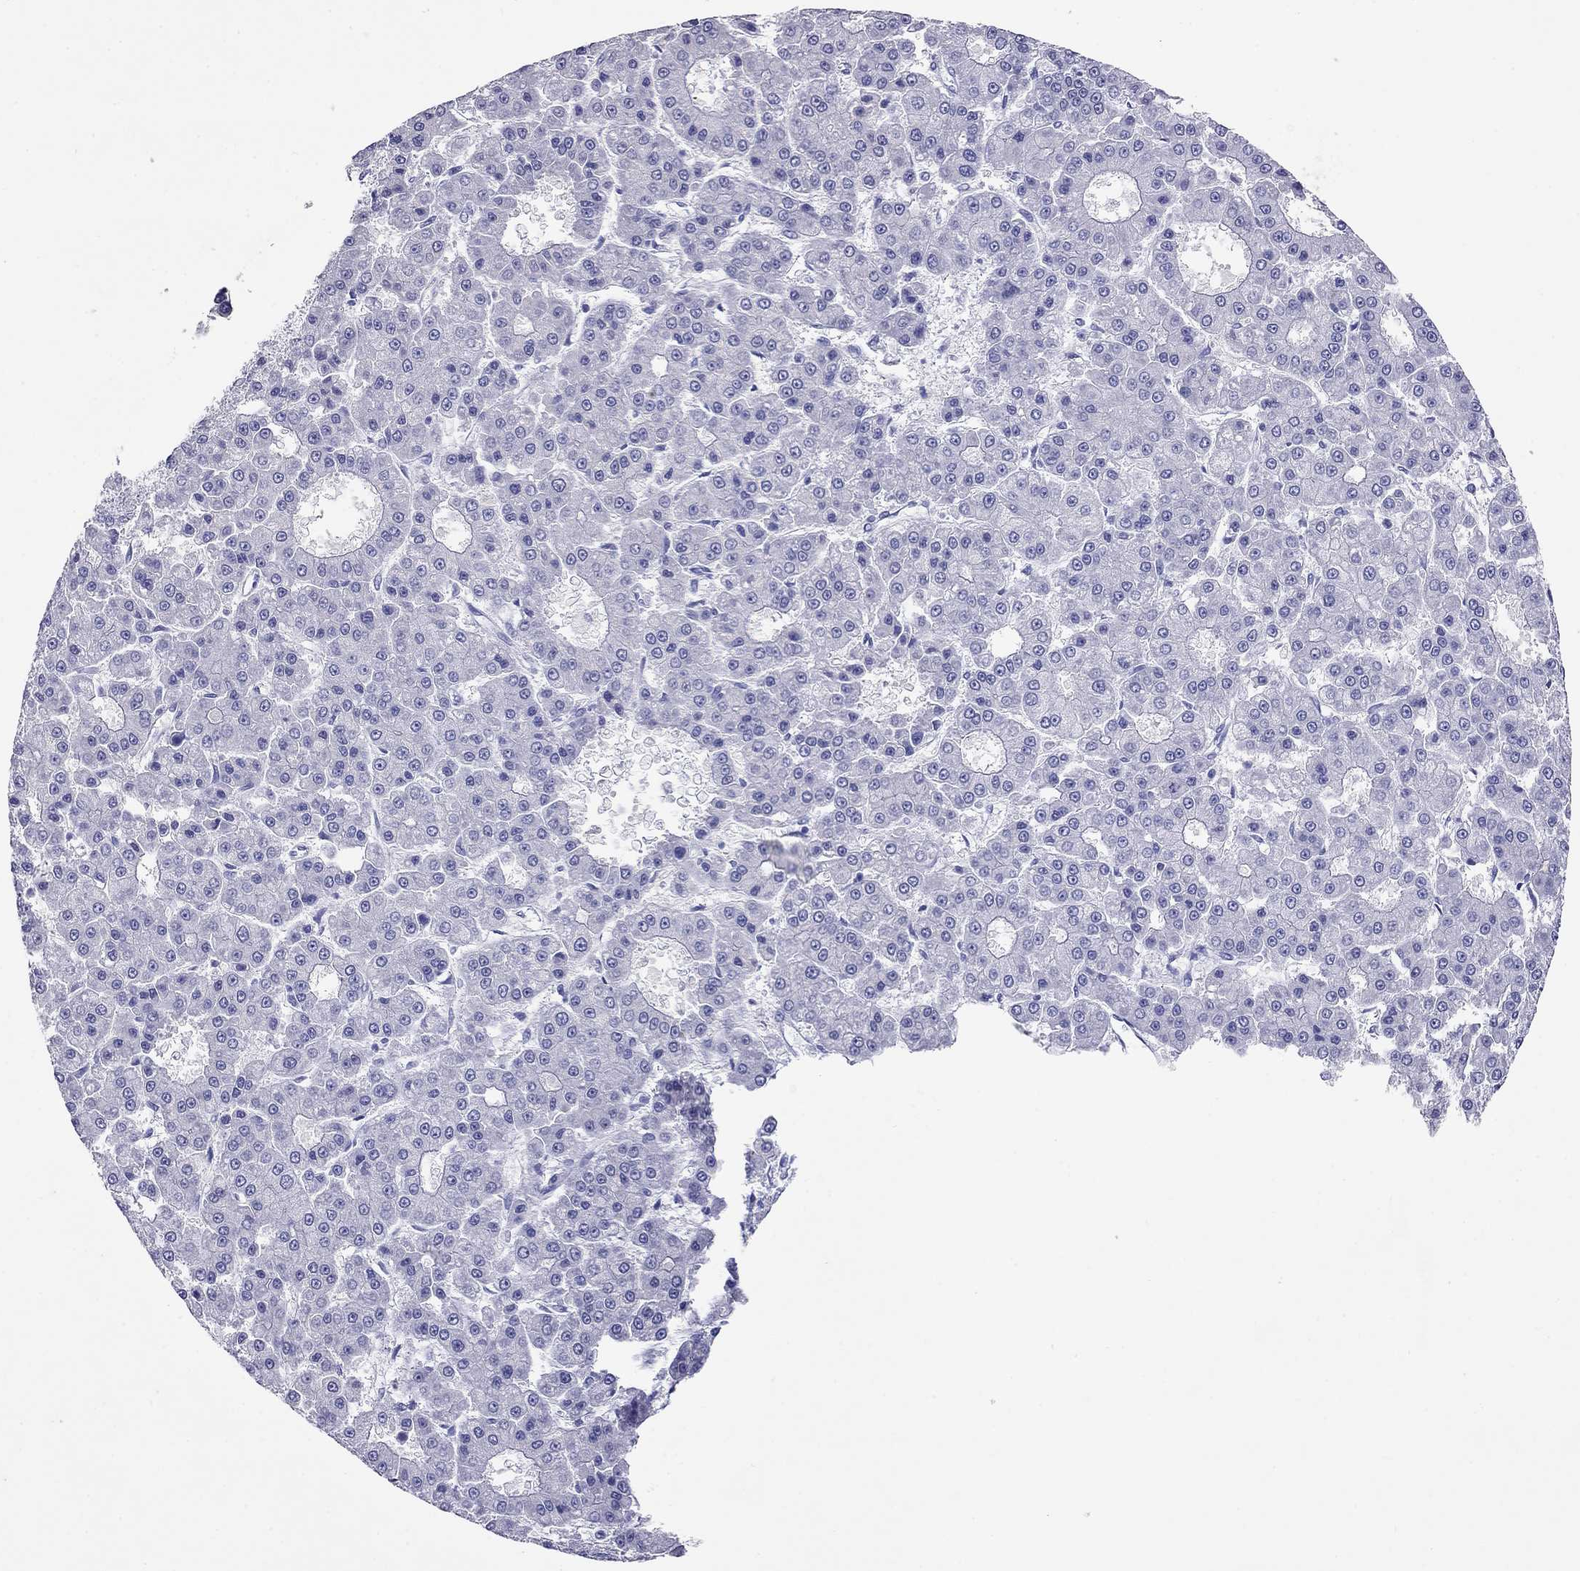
{"staining": {"intensity": "negative", "quantity": "none", "location": "none"}, "tissue": "liver cancer", "cell_type": "Tumor cells", "image_type": "cancer", "snomed": [{"axis": "morphology", "description": "Carcinoma, Hepatocellular, NOS"}, {"axis": "topography", "description": "Liver"}], "caption": "An immunohistochemistry (IHC) photomicrograph of liver cancer (hepatocellular carcinoma) is shown. There is no staining in tumor cells of liver cancer (hepatocellular carcinoma).", "gene": "CAPNS2", "patient": {"sex": "male", "age": 70}}